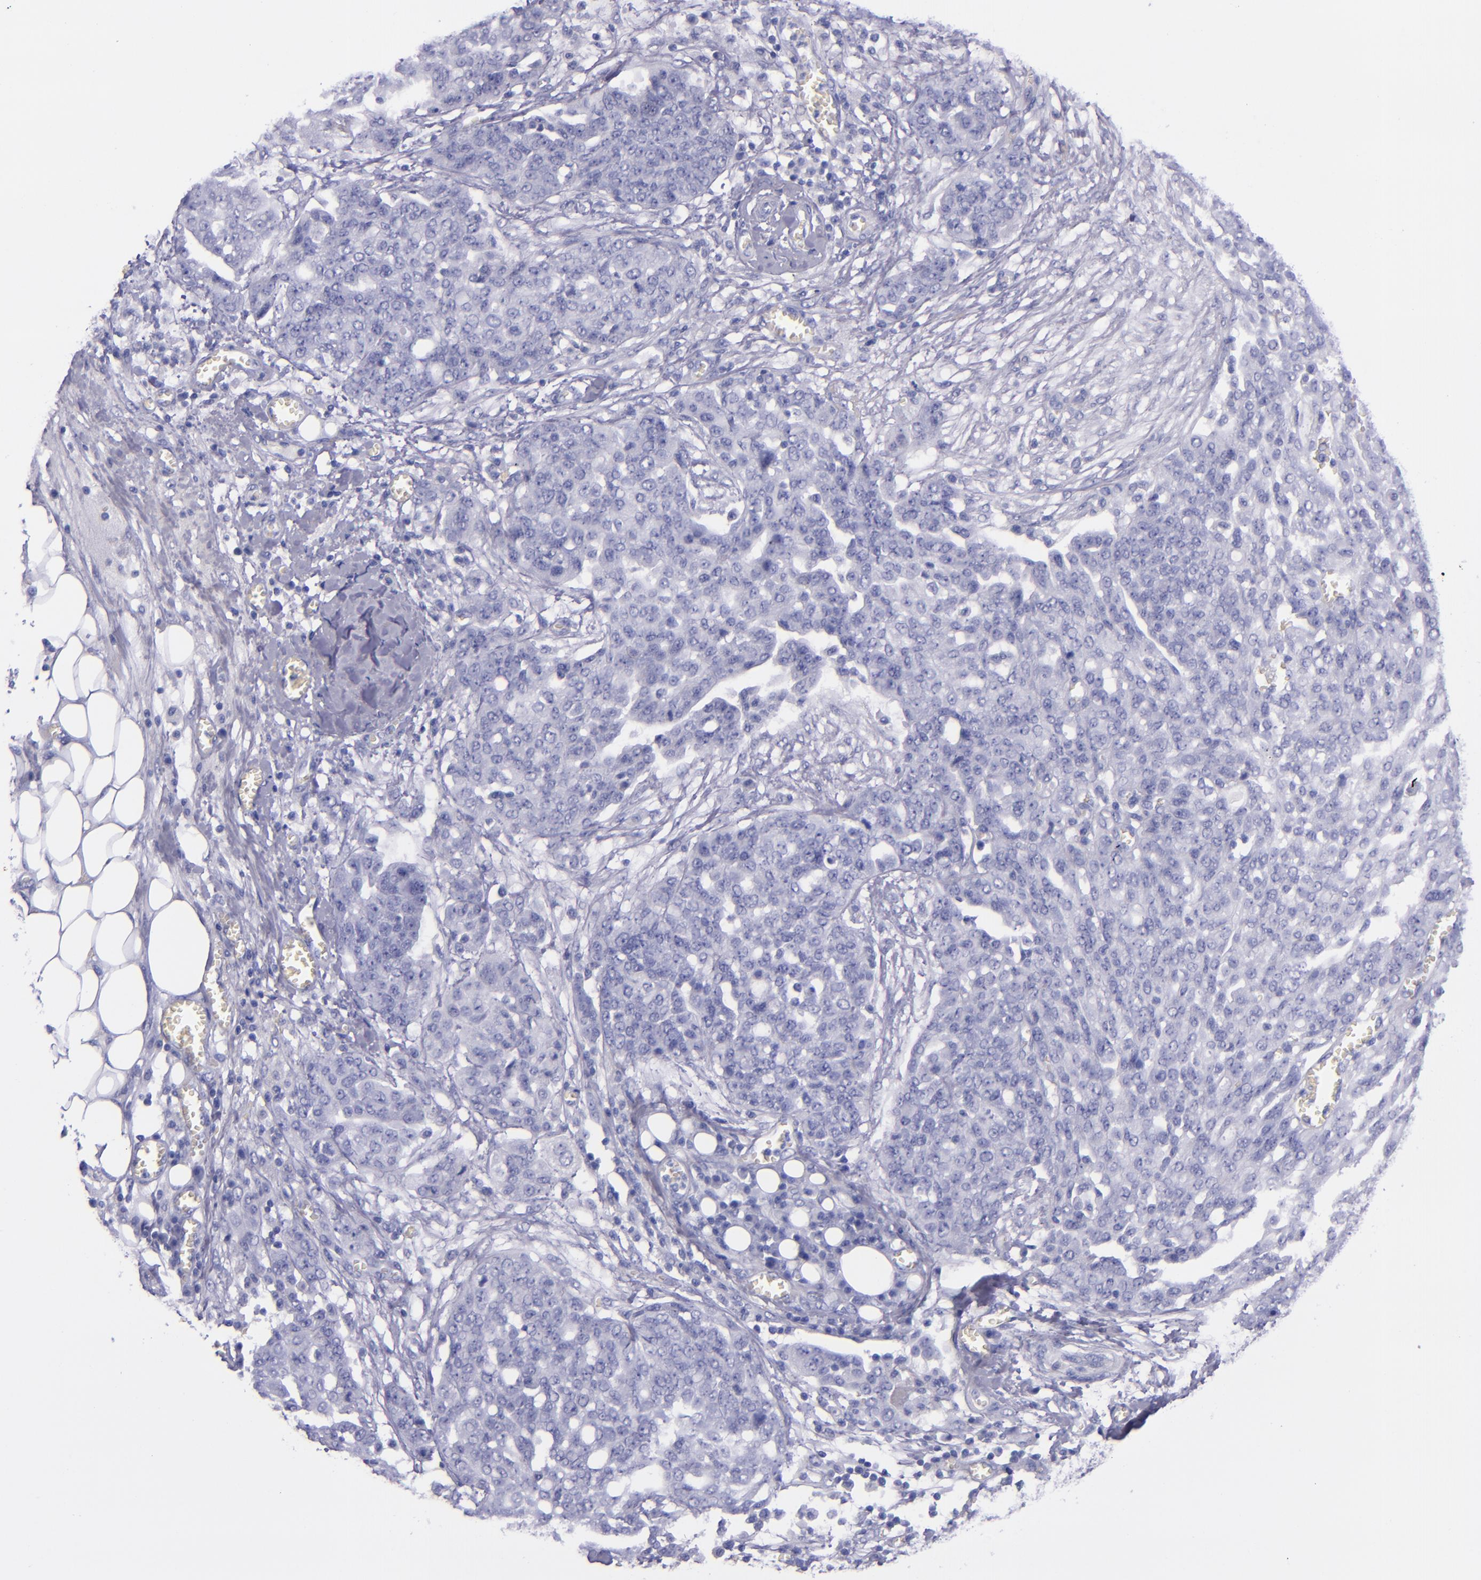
{"staining": {"intensity": "negative", "quantity": "none", "location": "none"}, "tissue": "ovarian cancer", "cell_type": "Tumor cells", "image_type": "cancer", "snomed": [{"axis": "morphology", "description": "Cystadenocarcinoma, serous, NOS"}, {"axis": "topography", "description": "Soft tissue"}, {"axis": "topography", "description": "Ovary"}], "caption": "Immunohistochemistry (IHC) photomicrograph of neoplastic tissue: ovarian cancer stained with DAB (3,3'-diaminobenzidine) shows no significant protein staining in tumor cells.", "gene": "LAG3", "patient": {"sex": "female", "age": 57}}